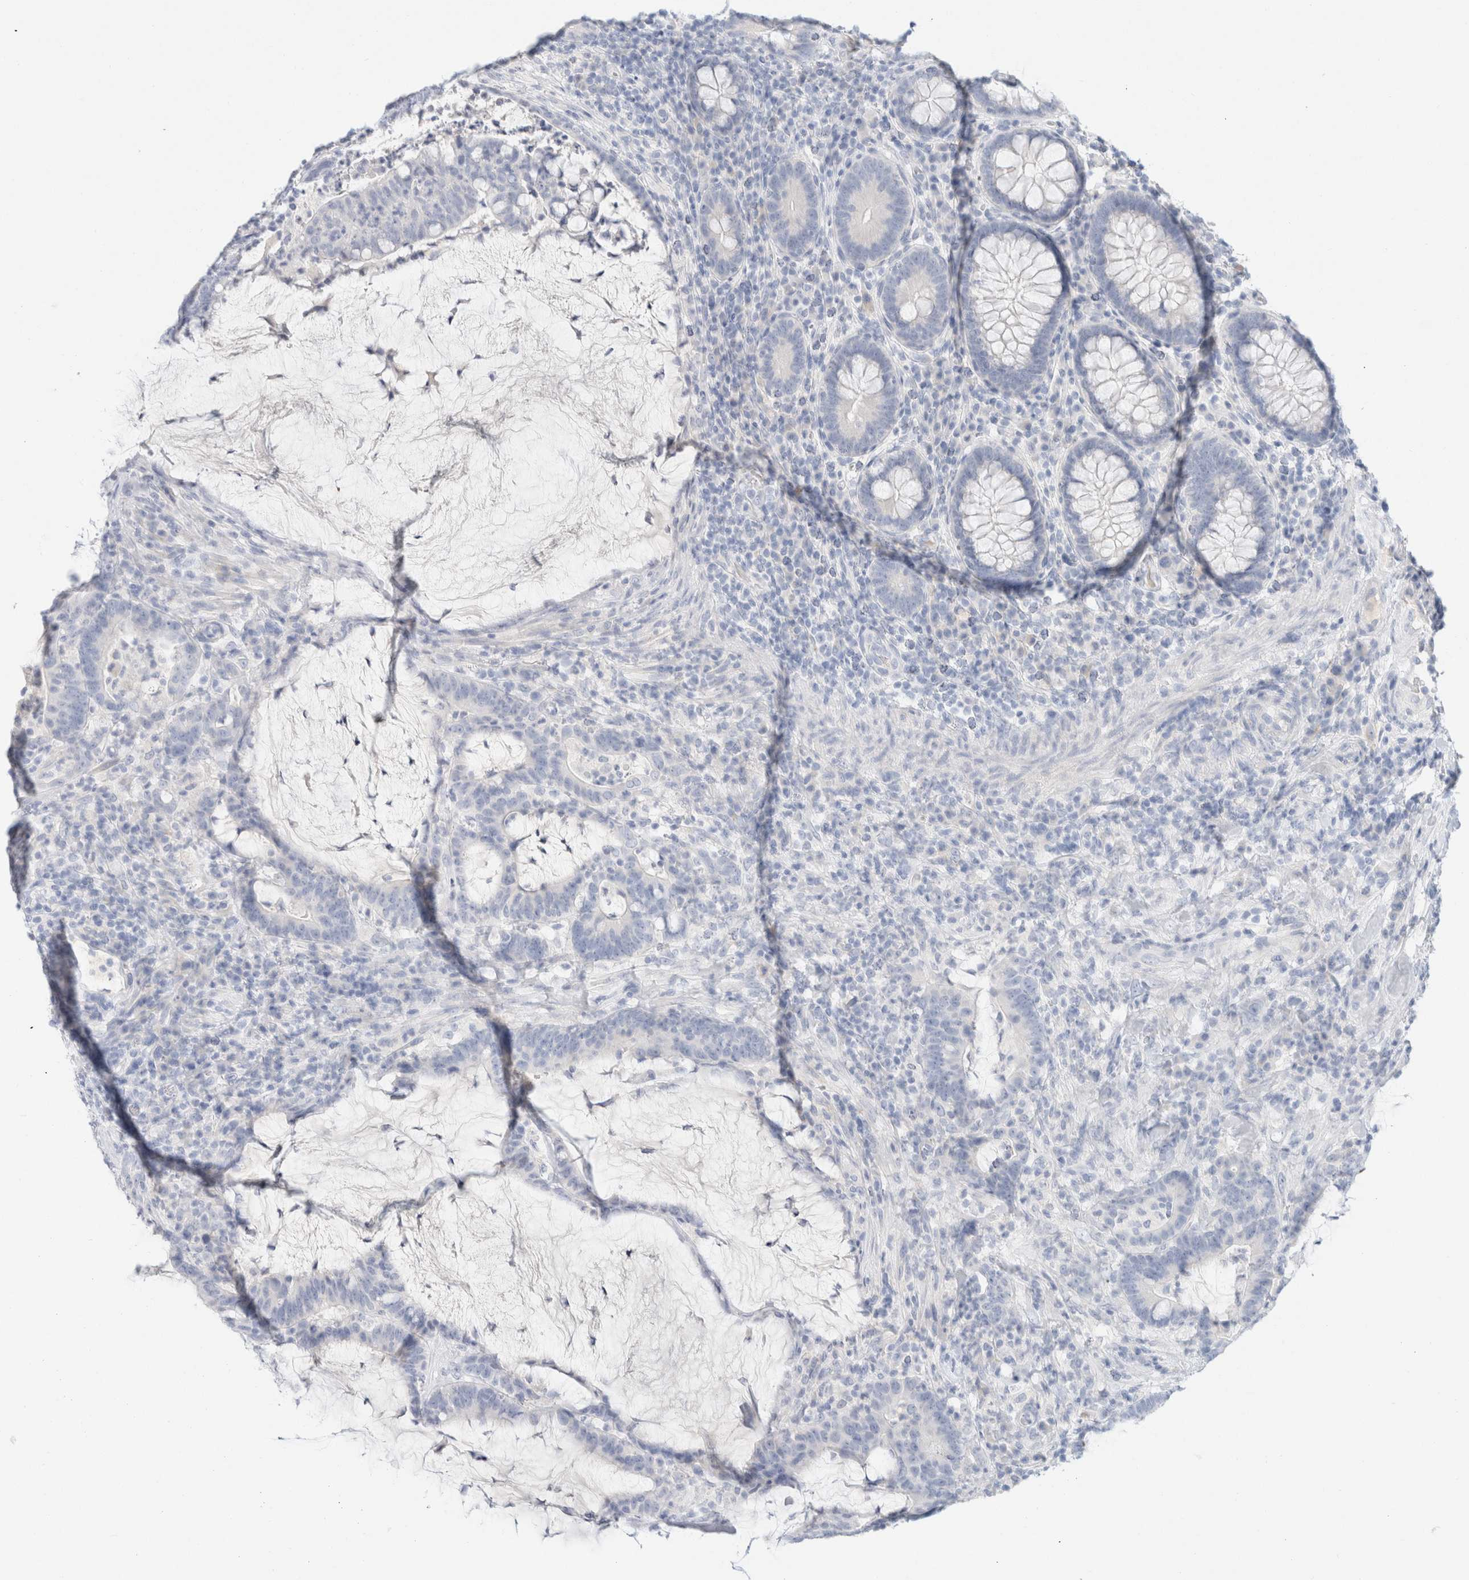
{"staining": {"intensity": "negative", "quantity": "none", "location": "none"}, "tissue": "colorectal cancer", "cell_type": "Tumor cells", "image_type": "cancer", "snomed": [{"axis": "morphology", "description": "Adenocarcinoma, NOS"}, {"axis": "topography", "description": "Colon"}], "caption": "This is a histopathology image of immunohistochemistry (IHC) staining of colorectal cancer, which shows no expression in tumor cells.", "gene": "CPQ", "patient": {"sex": "female", "age": 66}}